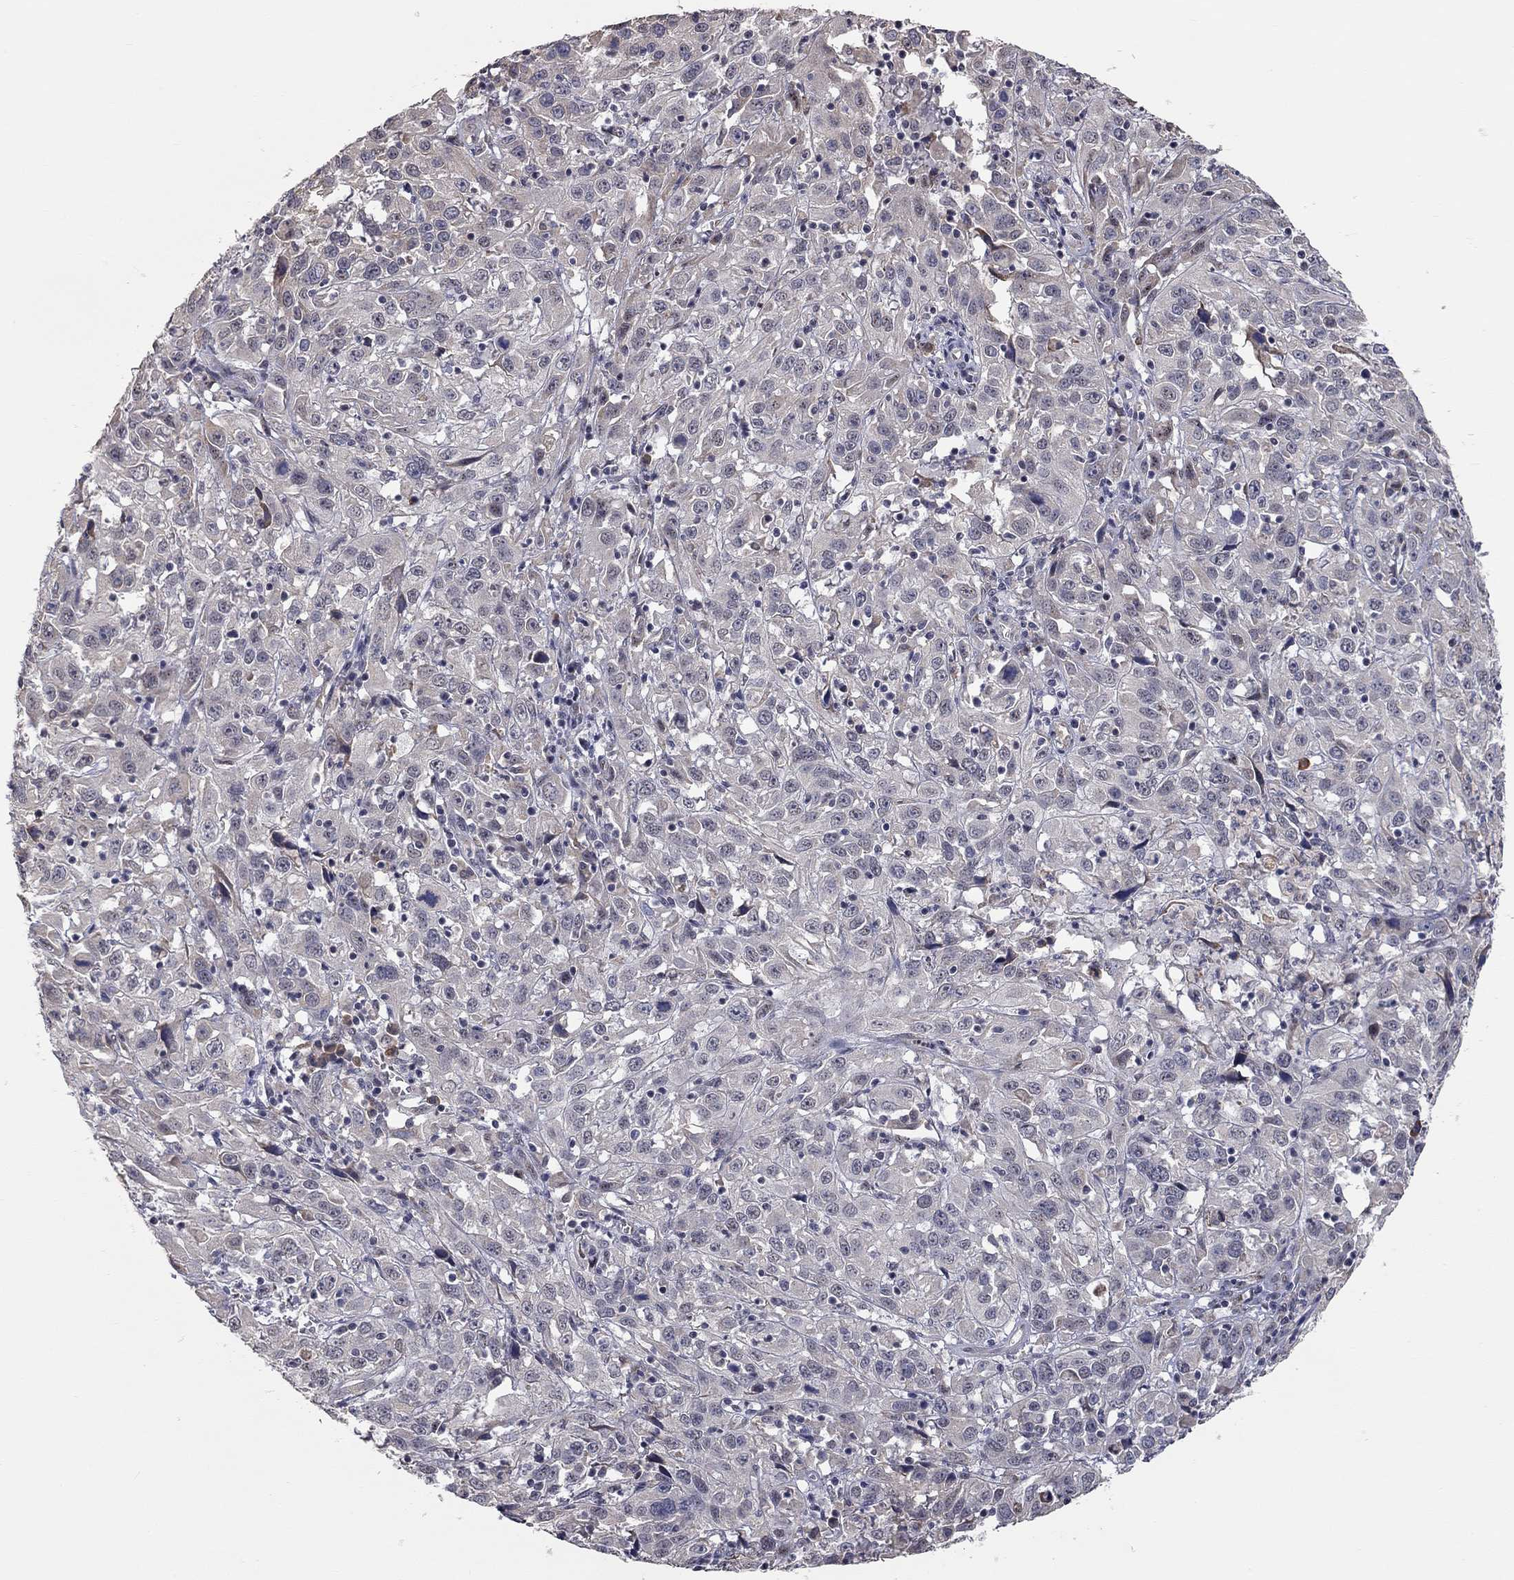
{"staining": {"intensity": "negative", "quantity": "none", "location": "none"}, "tissue": "cervical cancer", "cell_type": "Tumor cells", "image_type": "cancer", "snomed": [{"axis": "morphology", "description": "Squamous cell carcinoma, NOS"}, {"axis": "topography", "description": "Cervix"}], "caption": "An immunohistochemistry (IHC) histopathology image of cervical cancer is shown. There is no staining in tumor cells of cervical cancer. (DAB immunohistochemistry visualized using brightfield microscopy, high magnification).", "gene": "XAGE2", "patient": {"sex": "female", "age": 32}}